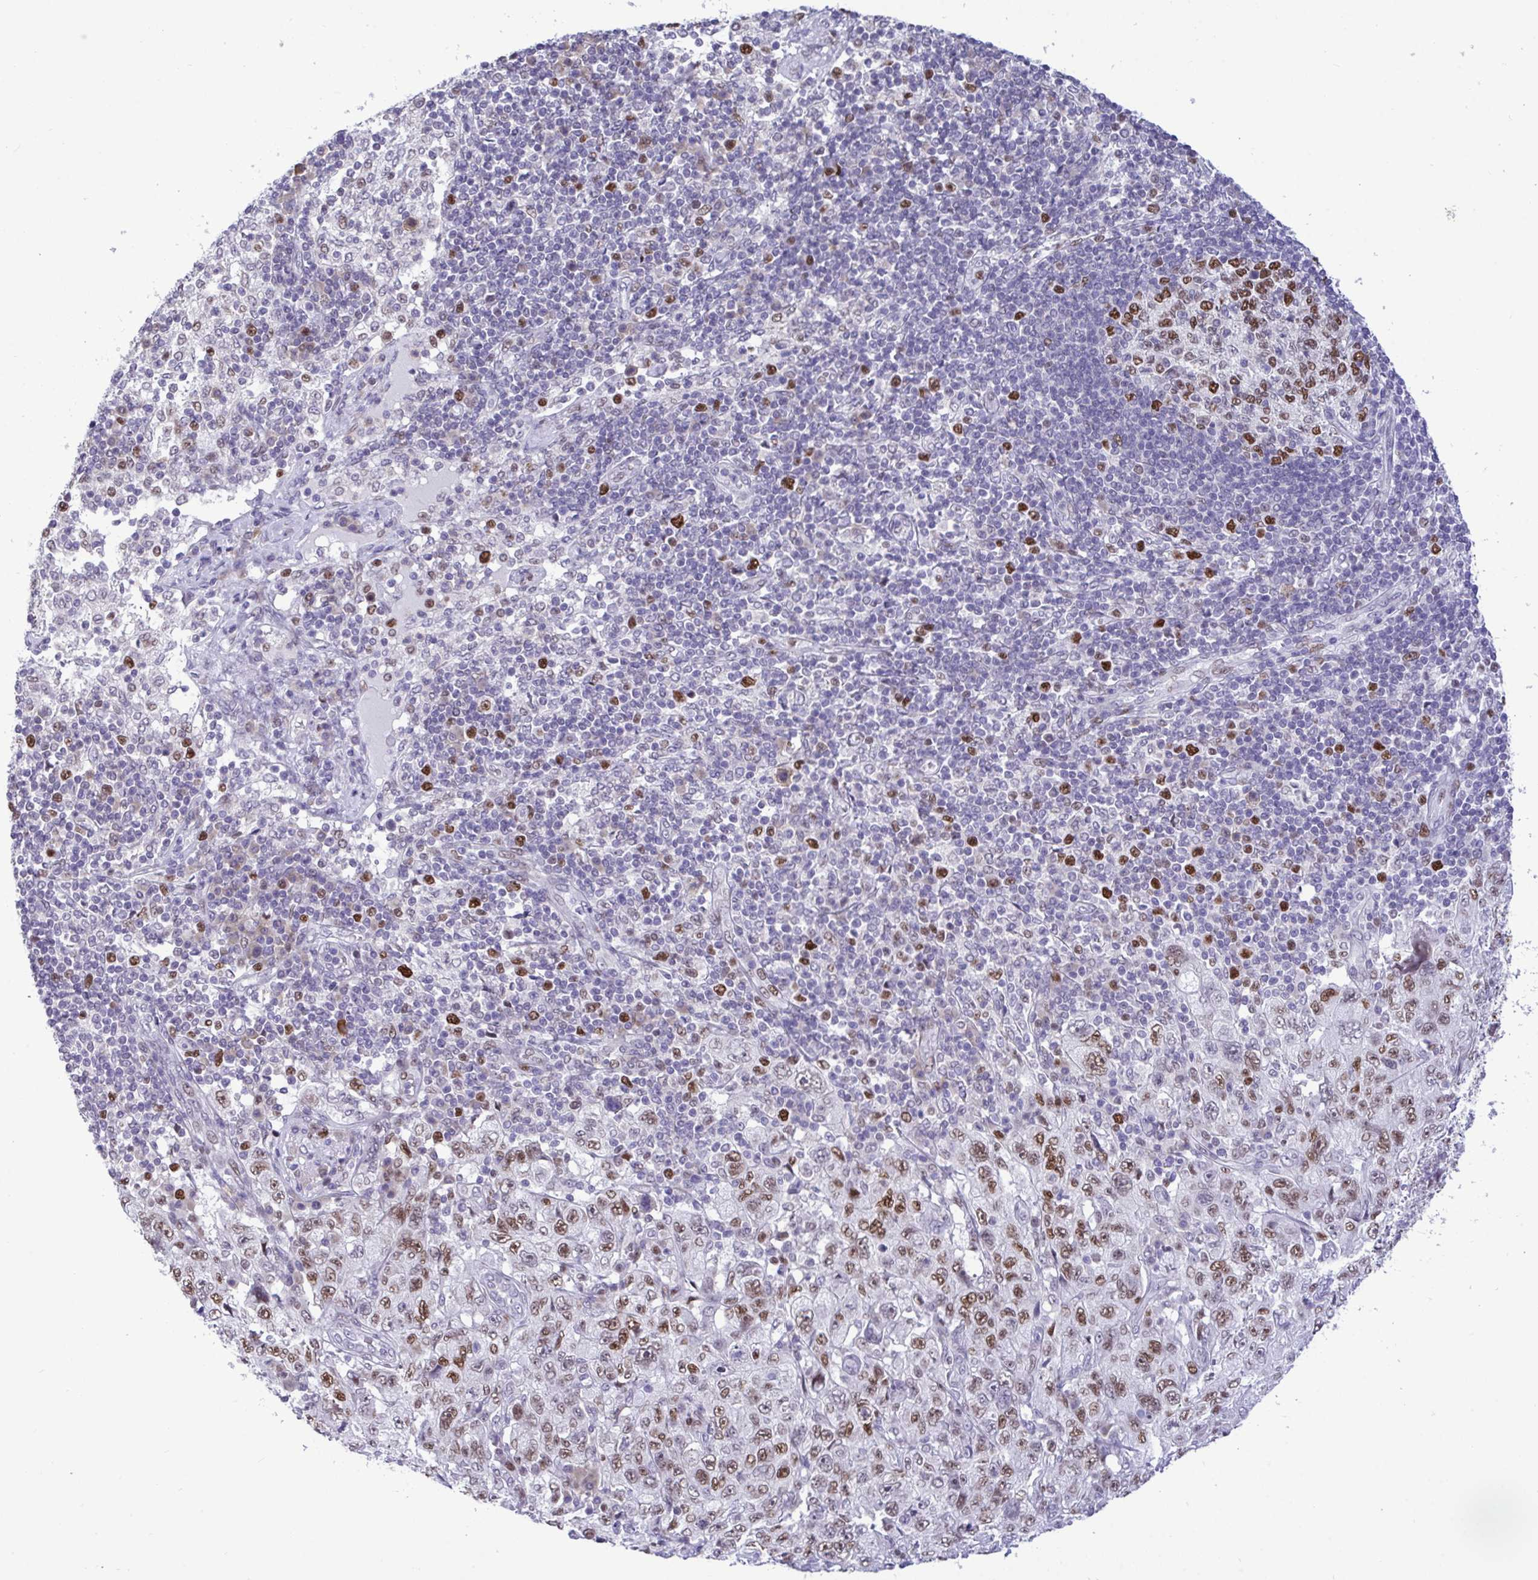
{"staining": {"intensity": "moderate", "quantity": ">75%", "location": "nuclear"}, "tissue": "pancreatic cancer", "cell_type": "Tumor cells", "image_type": "cancer", "snomed": [{"axis": "morphology", "description": "Adenocarcinoma, NOS"}, {"axis": "topography", "description": "Pancreas"}], "caption": "DAB immunohistochemical staining of human pancreatic cancer (adenocarcinoma) displays moderate nuclear protein expression in approximately >75% of tumor cells.", "gene": "C1QL2", "patient": {"sex": "male", "age": 68}}